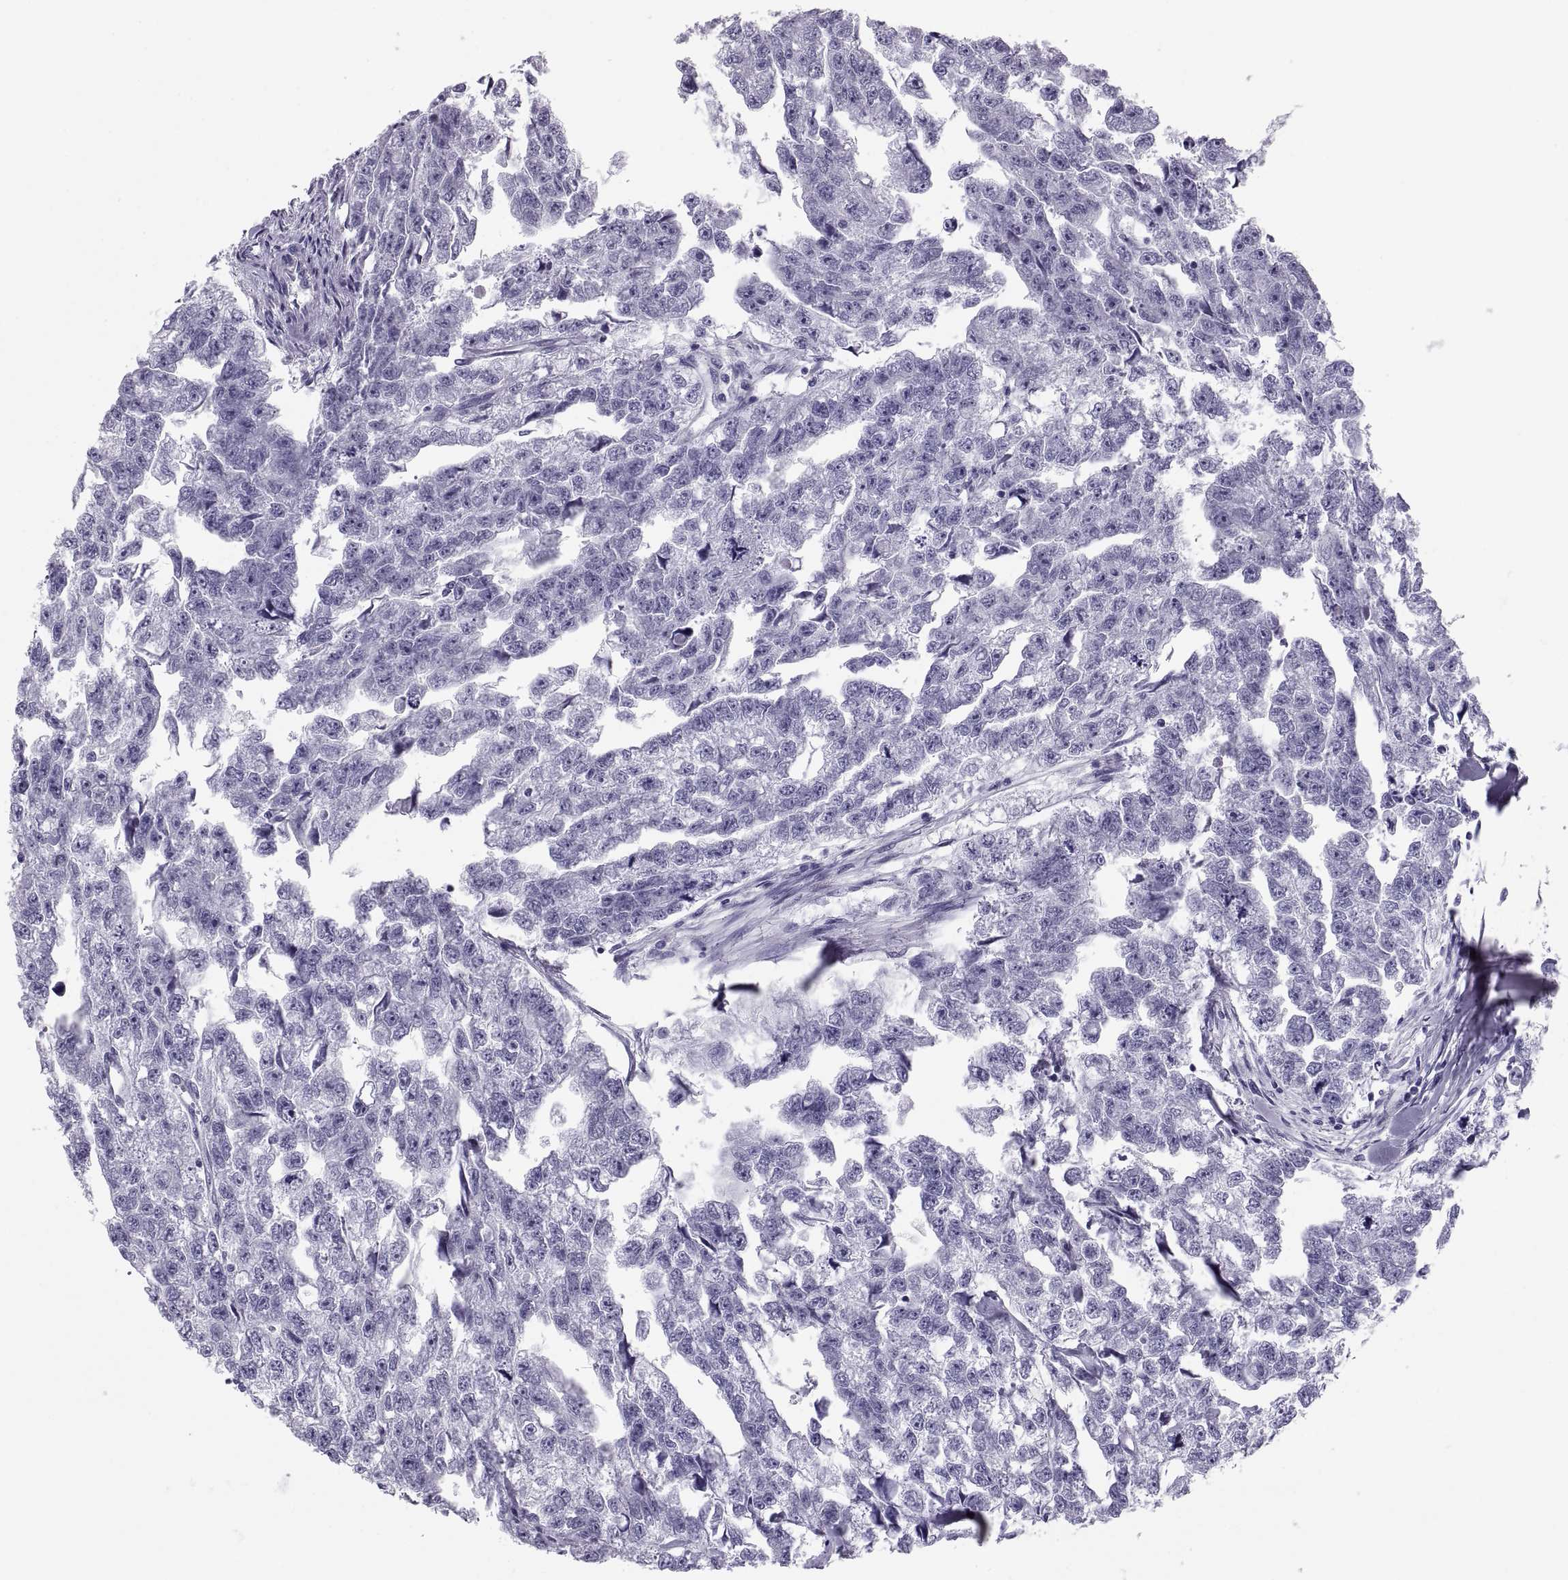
{"staining": {"intensity": "negative", "quantity": "none", "location": "none"}, "tissue": "testis cancer", "cell_type": "Tumor cells", "image_type": "cancer", "snomed": [{"axis": "morphology", "description": "Carcinoma, Embryonal, NOS"}, {"axis": "morphology", "description": "Teratoma, malignant, NOS"}, {"axis": "topography", "description": "Testis"}], "caption": "Testis embryonal carcinoma stained for a protein using immunohistochemistry (IHC) demonstrates no staining tumor cells.", "gene": "PAX2", "patient": {"sex": "male", "age": 44}}